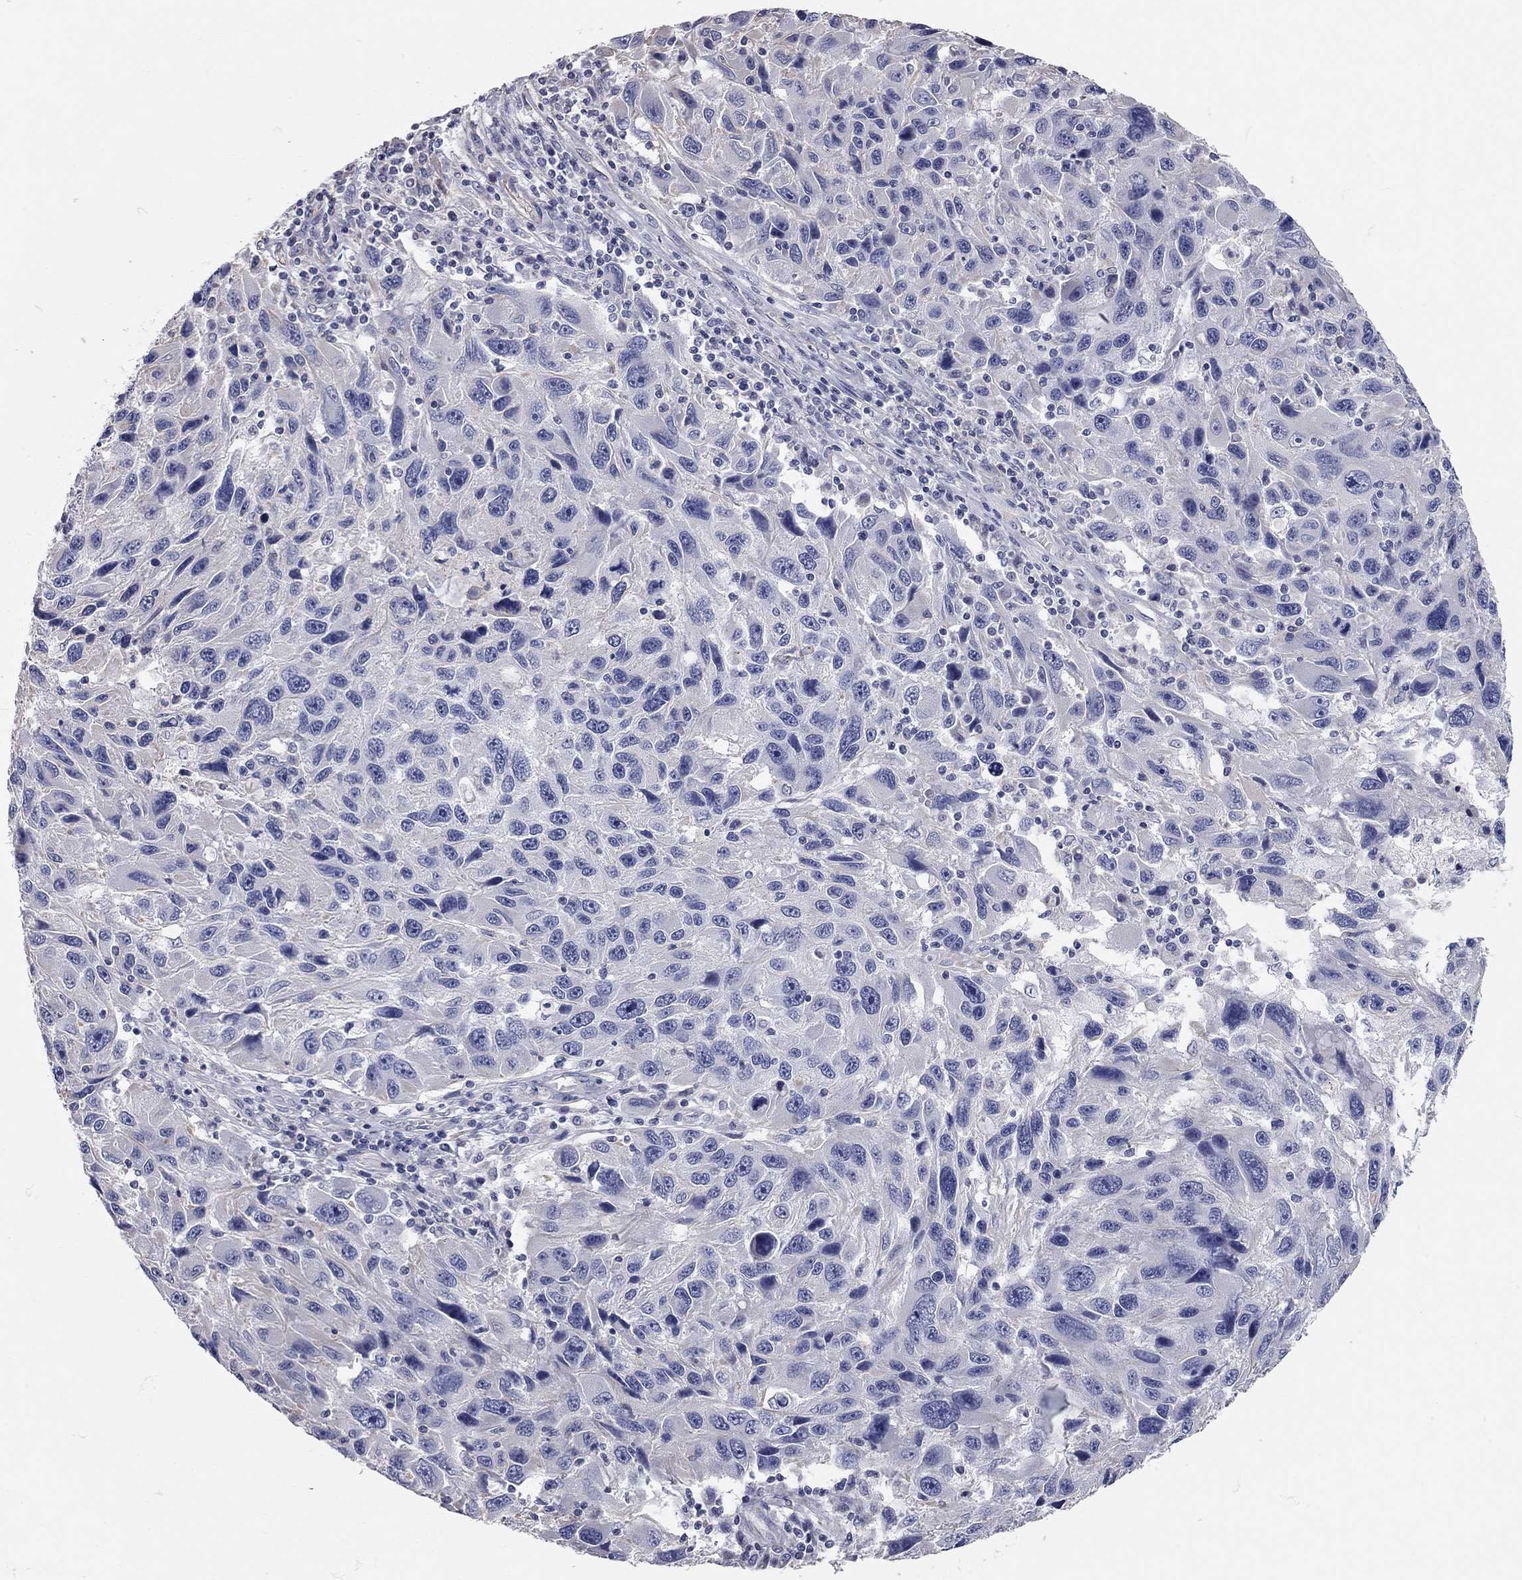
{"staining": {"intensity": "negative", "quantity": "none", "location": "none"}, "tissue": "melanoma", "cell_type": "Tumor cells", "image_type": "cancer", "snomed": [{"axis": "morphology", "description": "Malignant melanoma, NOS"}, {"axis": "topography", "description": "Skin"}], "caption": "Immunohistochemistry micrograph of neoplastic tissue: human malignant melanoma stained with DAB (3,3'-diaminobenzidine) exhibits no significant protein staining in tumor cells.", "gene": "C10orf90", "patient": {"sex": "male", "age": 53}}